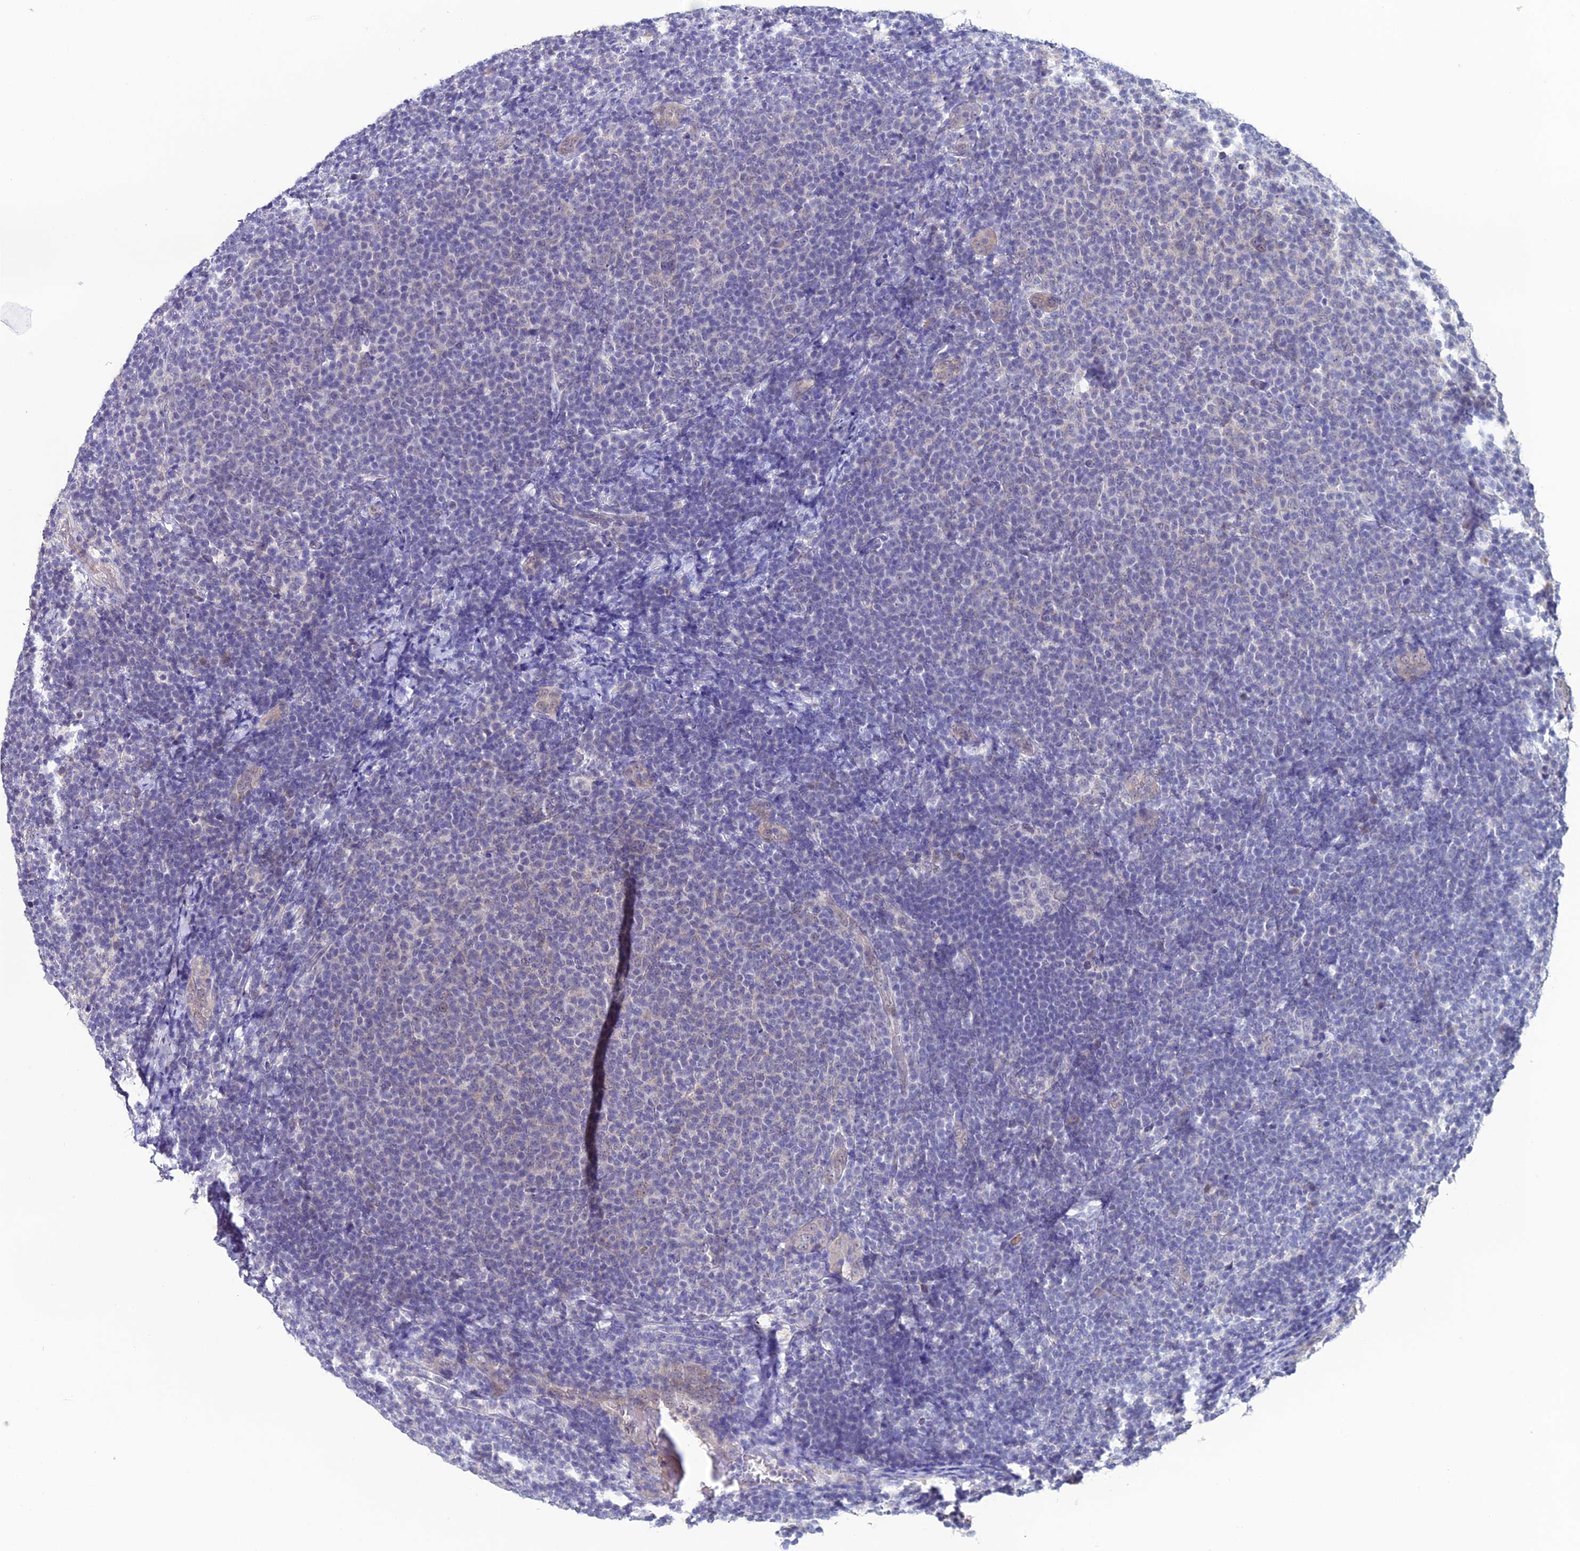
{"staining": {"intensity": "negative", "quantity": "none", "location": "none"}, "tissue": "lymphoma", "cell_type": "Tumor cells", "image_type": "cancer", "snomed": [{"axis": "morphology", "description": "Malignant lymphoma, non-Hodgkin's type, Low grade"}, {"axis": "topography", "description": "Lymph node"}], "caption": "Tumor cells are negative for protein expression in human lymphoma.", "gene": "FZD8", "patient": {"sex": "male", "age": 66}}